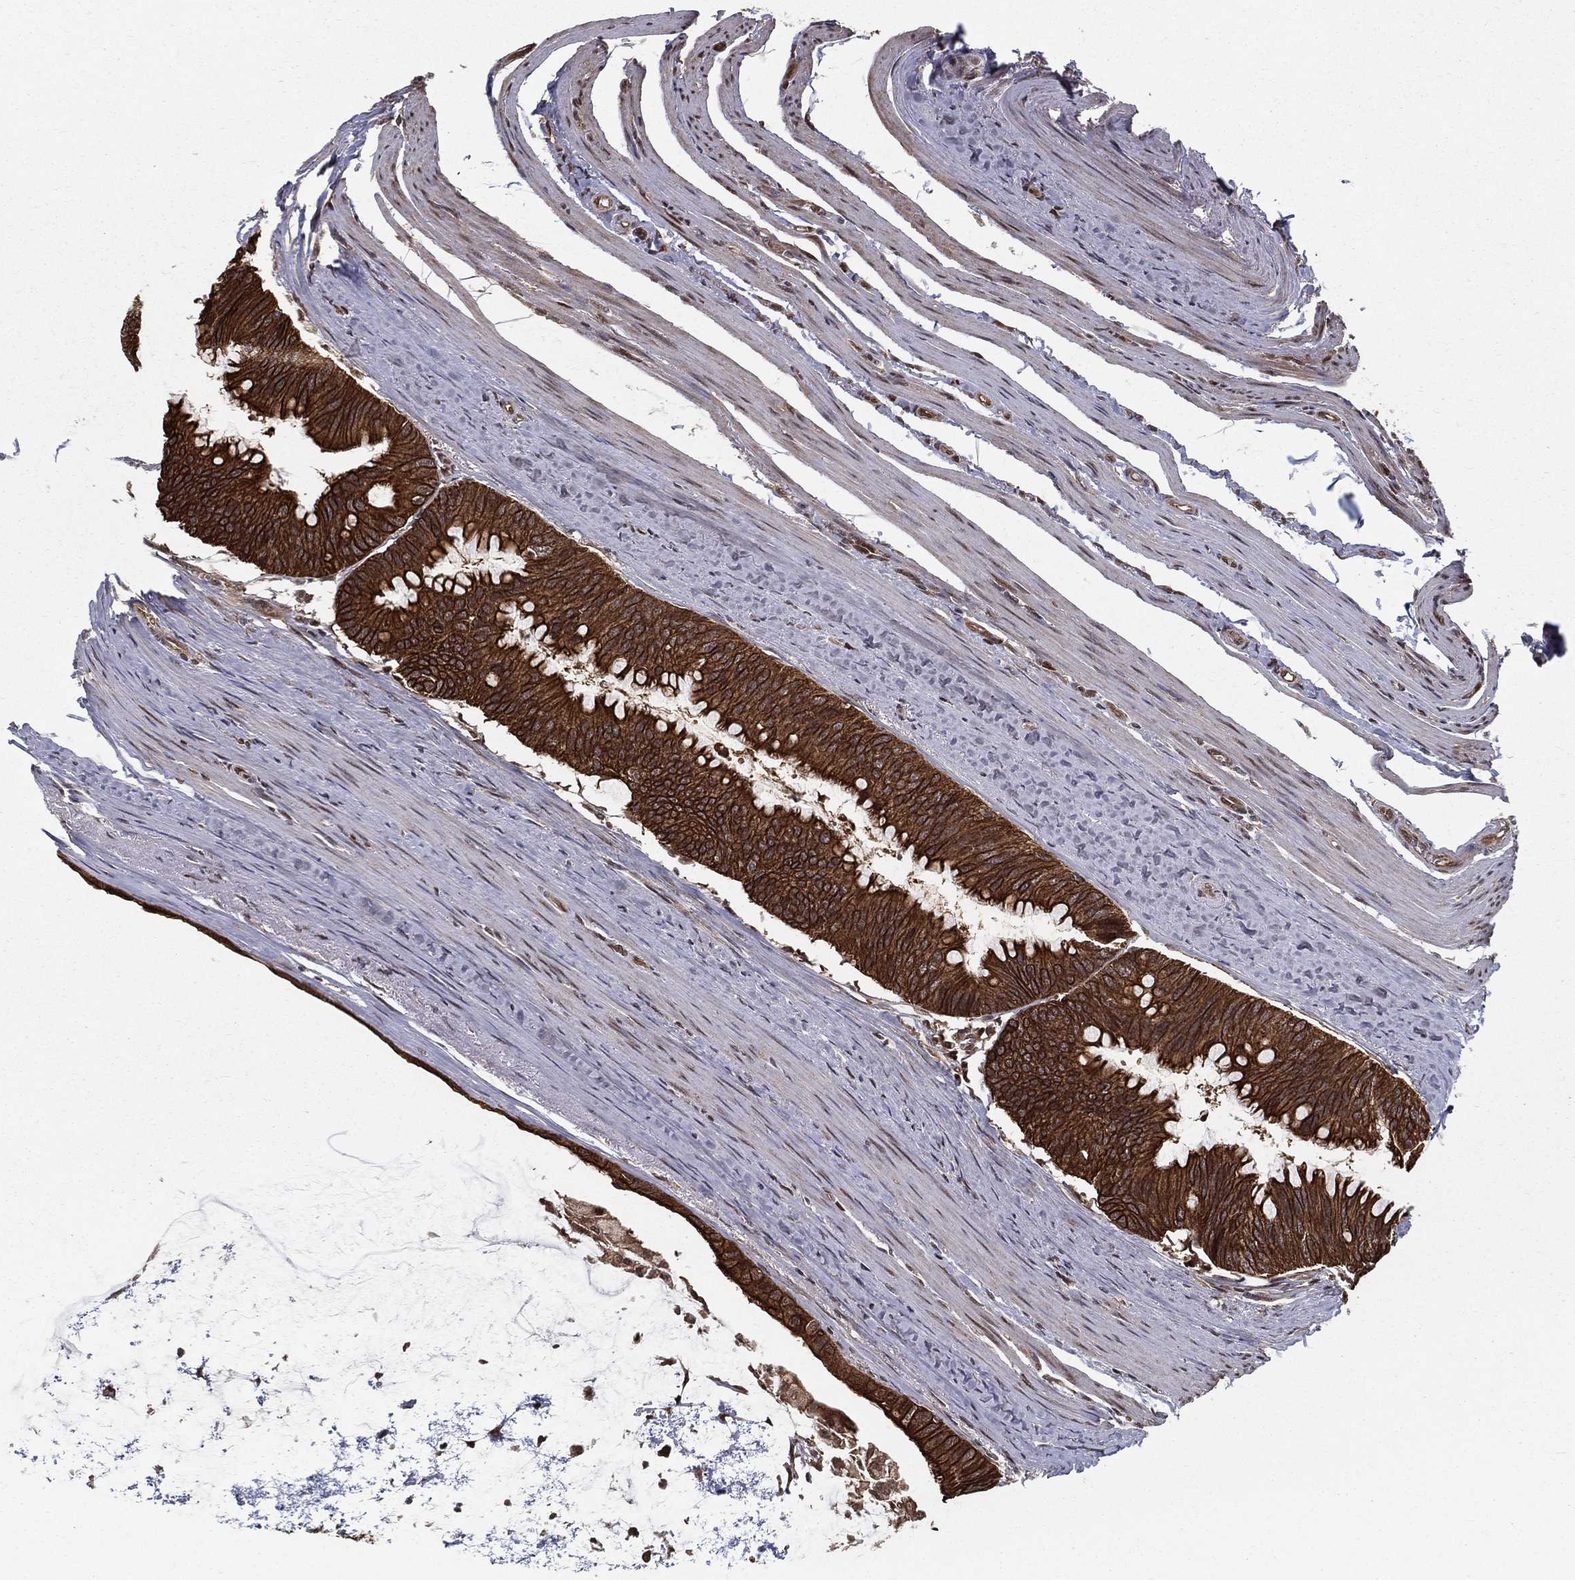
{"staining": {"intensity": "strong", "quantity": ">75%", "location": "cytoplasmic/membranous"}, "tissue": "colorectal cancer", "cell_type": "Tumor cells", "image_type": "cancer", "snomed": [{"axis": "morphology", "description": "Normal tissue, NOS"}, {"axis": "morphology", "description": "Adenocarcinoma, NOS"}, {"axis": "topography", "description": "Colon"}], "caption": "Colorectal adenocarcinoma stained with DAB immunohistochemistry (IHC) demonstrates high levels of strong cytoplasmic/membranous staining in approximately >75% of tumor cells. (Stains: DAB (3,3'-diaminobenzidine) in brown, nuclei in blue, Microscopy: brightfield microscopy at high magnification).", "gene": "SLC6A6", "patient": {"sex": "male", "age": 65}}